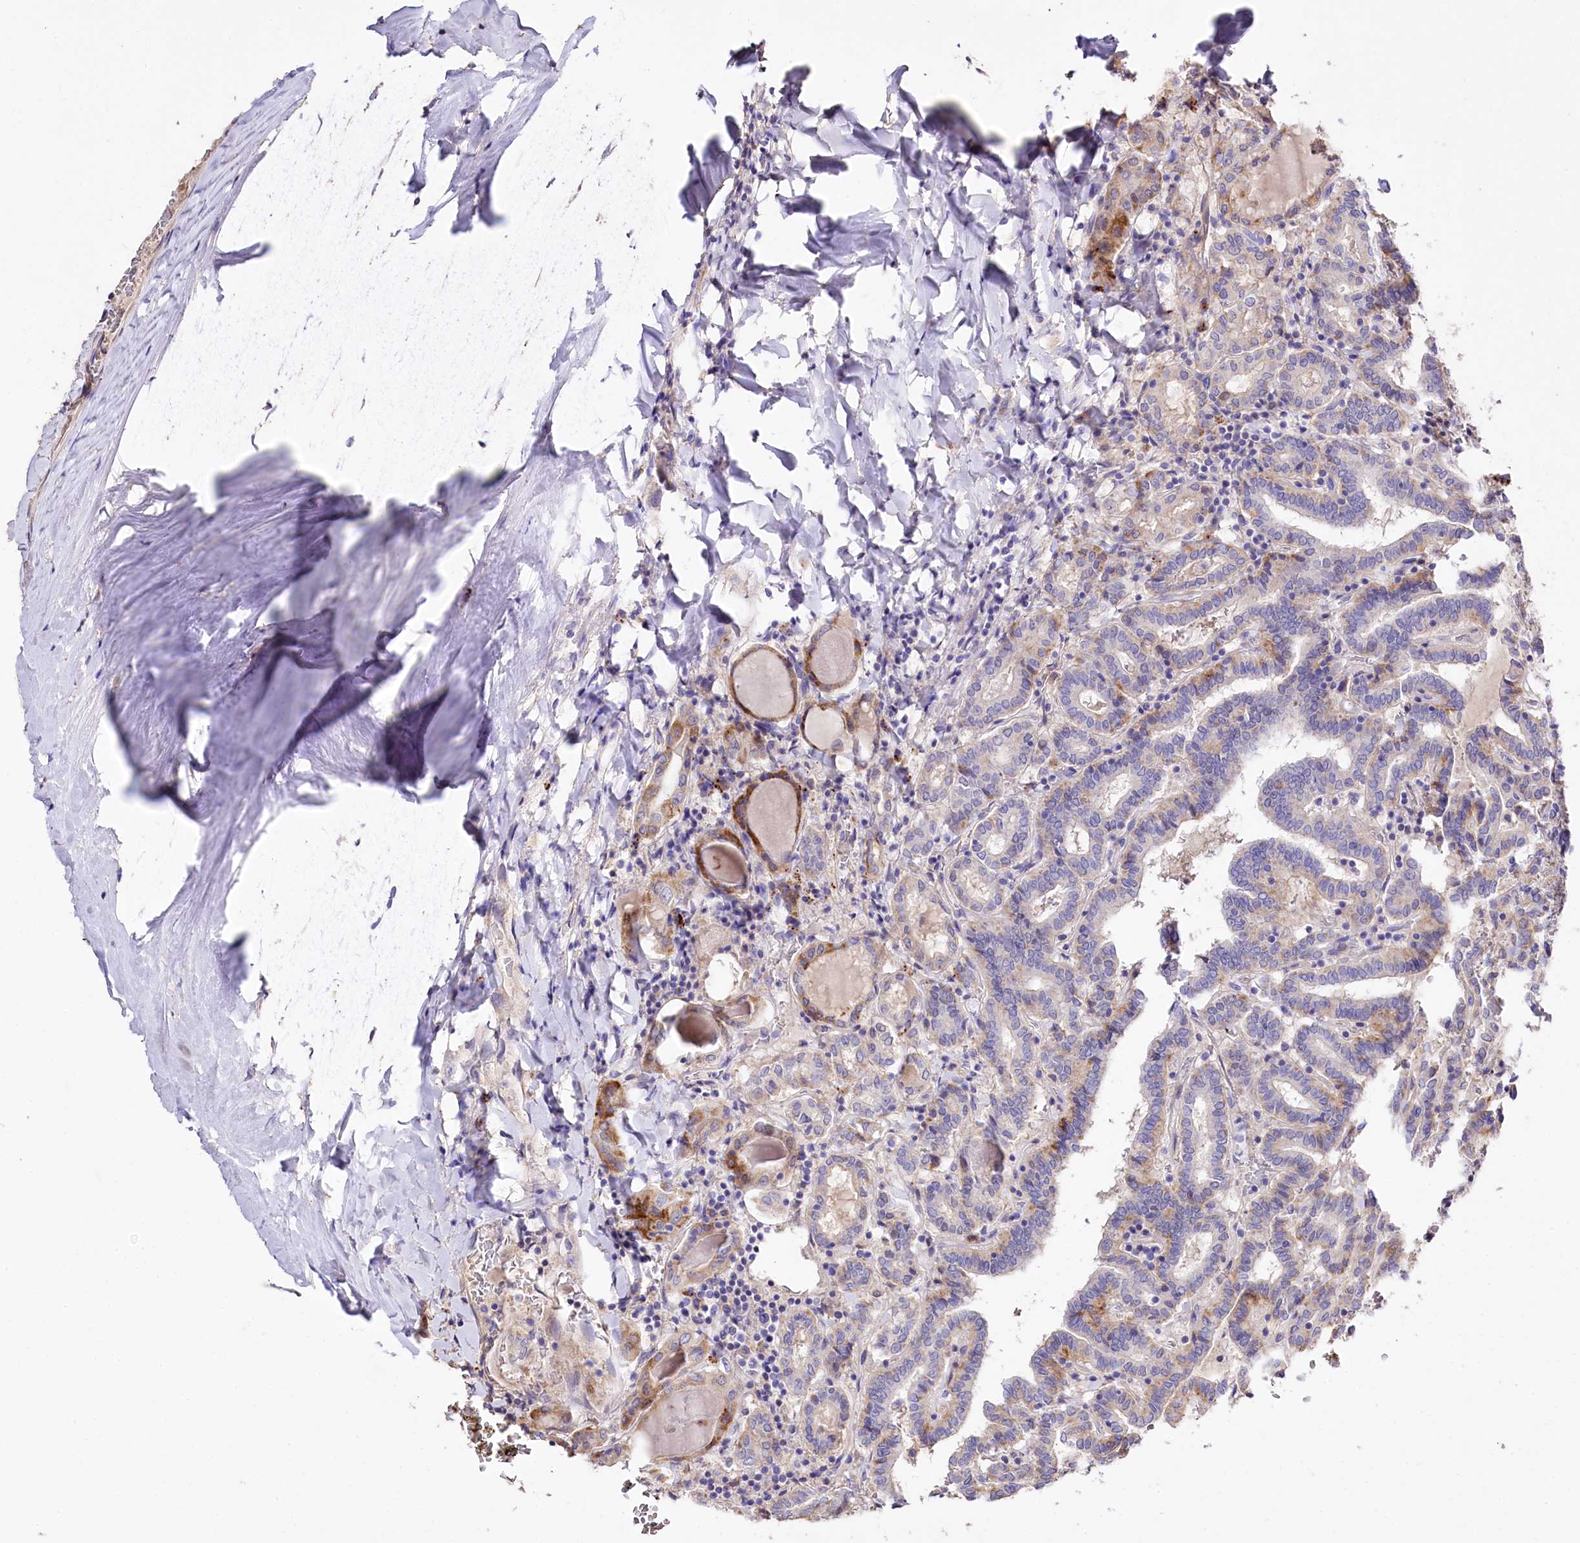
{"staining": {"intensity": "moderate", "quantity": "<25%", "location": "cytoplasmic/membranous"}, "tissue": "thyroid cancer", "cell_type": "Tumor cells", "image_type": "cancer", "snomed": [{"axis": "morphology", "description": "Papillary adenocarcinoma, NOS"}, {"axis": "topography", "description": "Thyroid gland"}], "caption": "DAB (3,3'-diaminobenzidine) immunohistochemical staining of papillary adenocarcinoma (thyroid) demonstrates moderate cytoplasmic/membranous protein positivity in about <25% of tumor cells.", "gene": "PTER", "patient": {"sex": "female", "age": 72}}